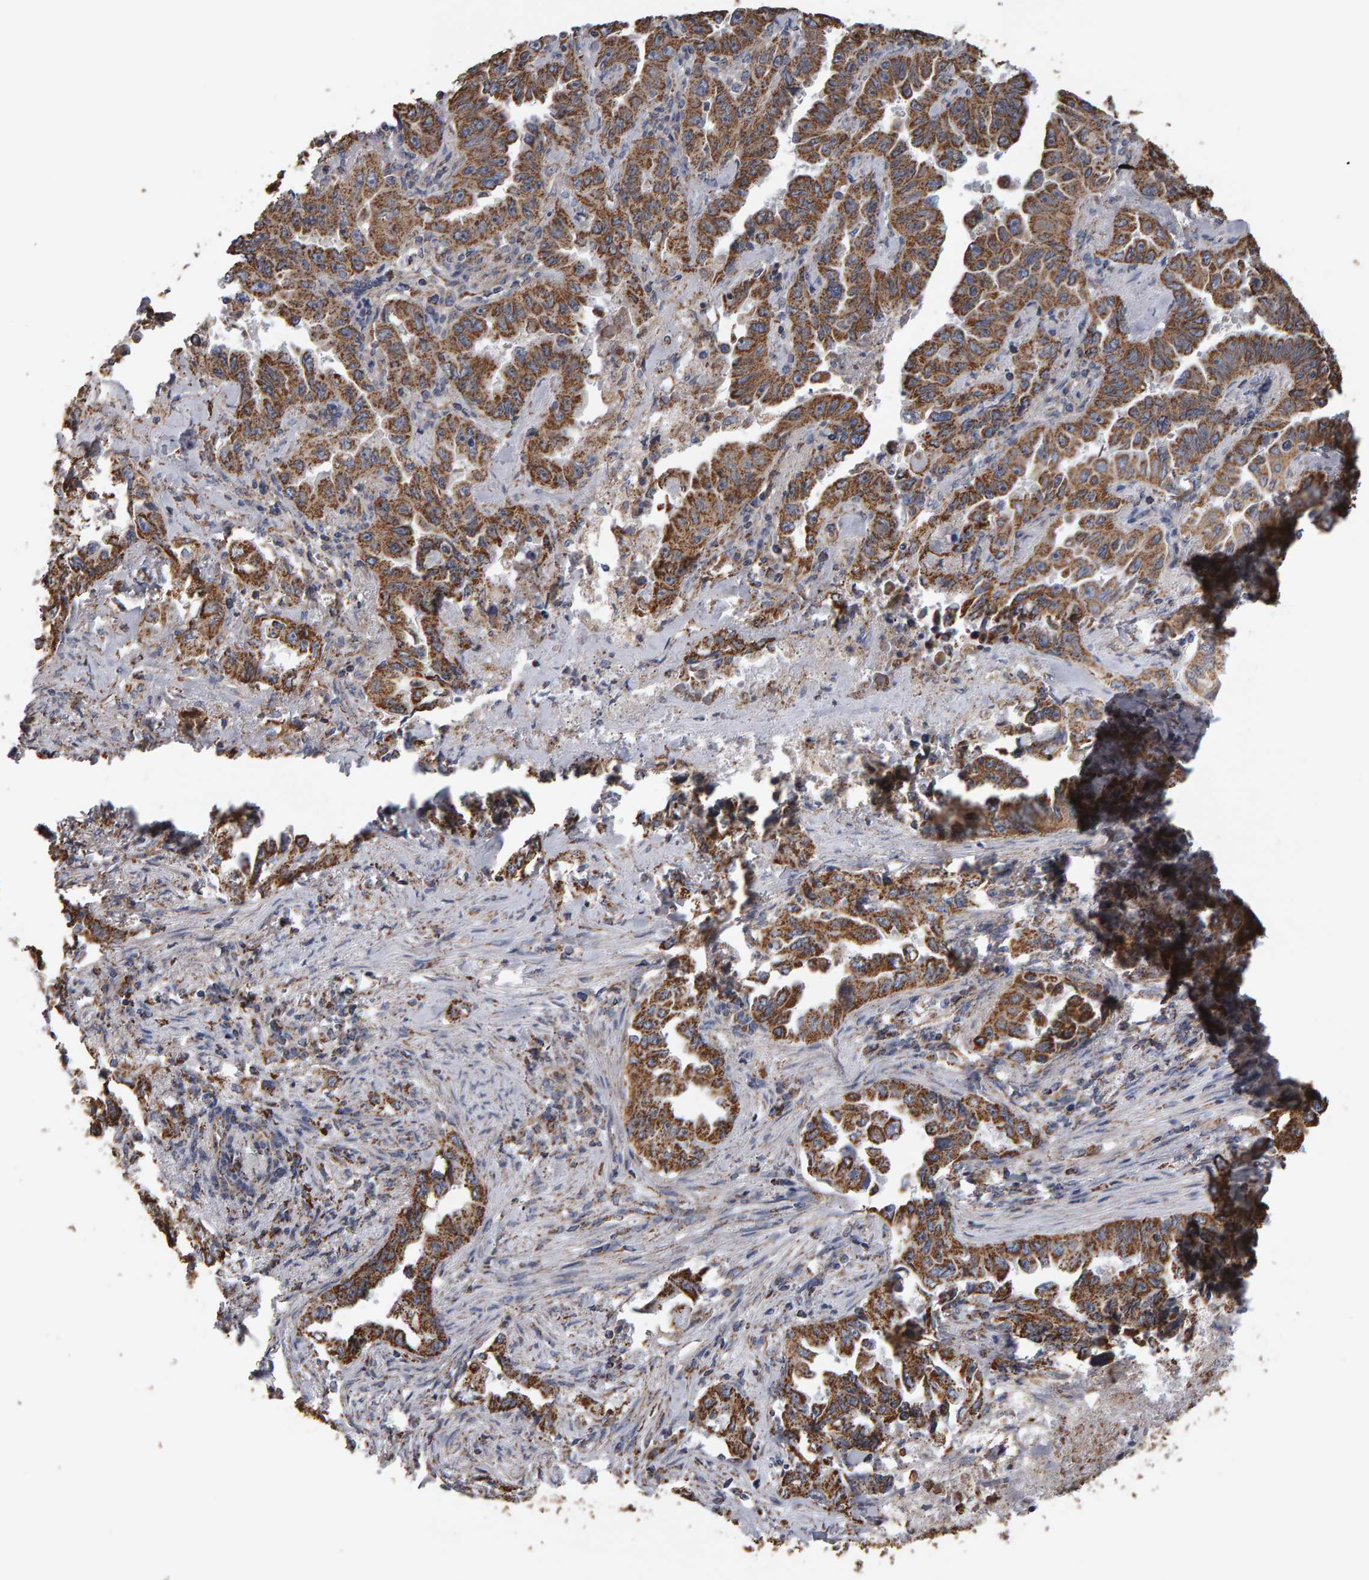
{"staining": {"intensity": "strong", "quantity": ">75%", "location": "cytoplasmic/membranous"}, "tissue": "lung cancer", "cell_type": "Tumor cells", "image_type": "cancer", "snomed": [{"axis": "morphology", "description": "Adenocarcinoma, NOS"}, {"axis": "topography", "description": "Lung"}], "caption": "Strong cytoplasmic/membranous protein positivity is present in approximately >75% of tumor cells in adenocarcinoma (lung).", "gene": "TOM1L1", "patient": {"sex": "female", "age": 51}}